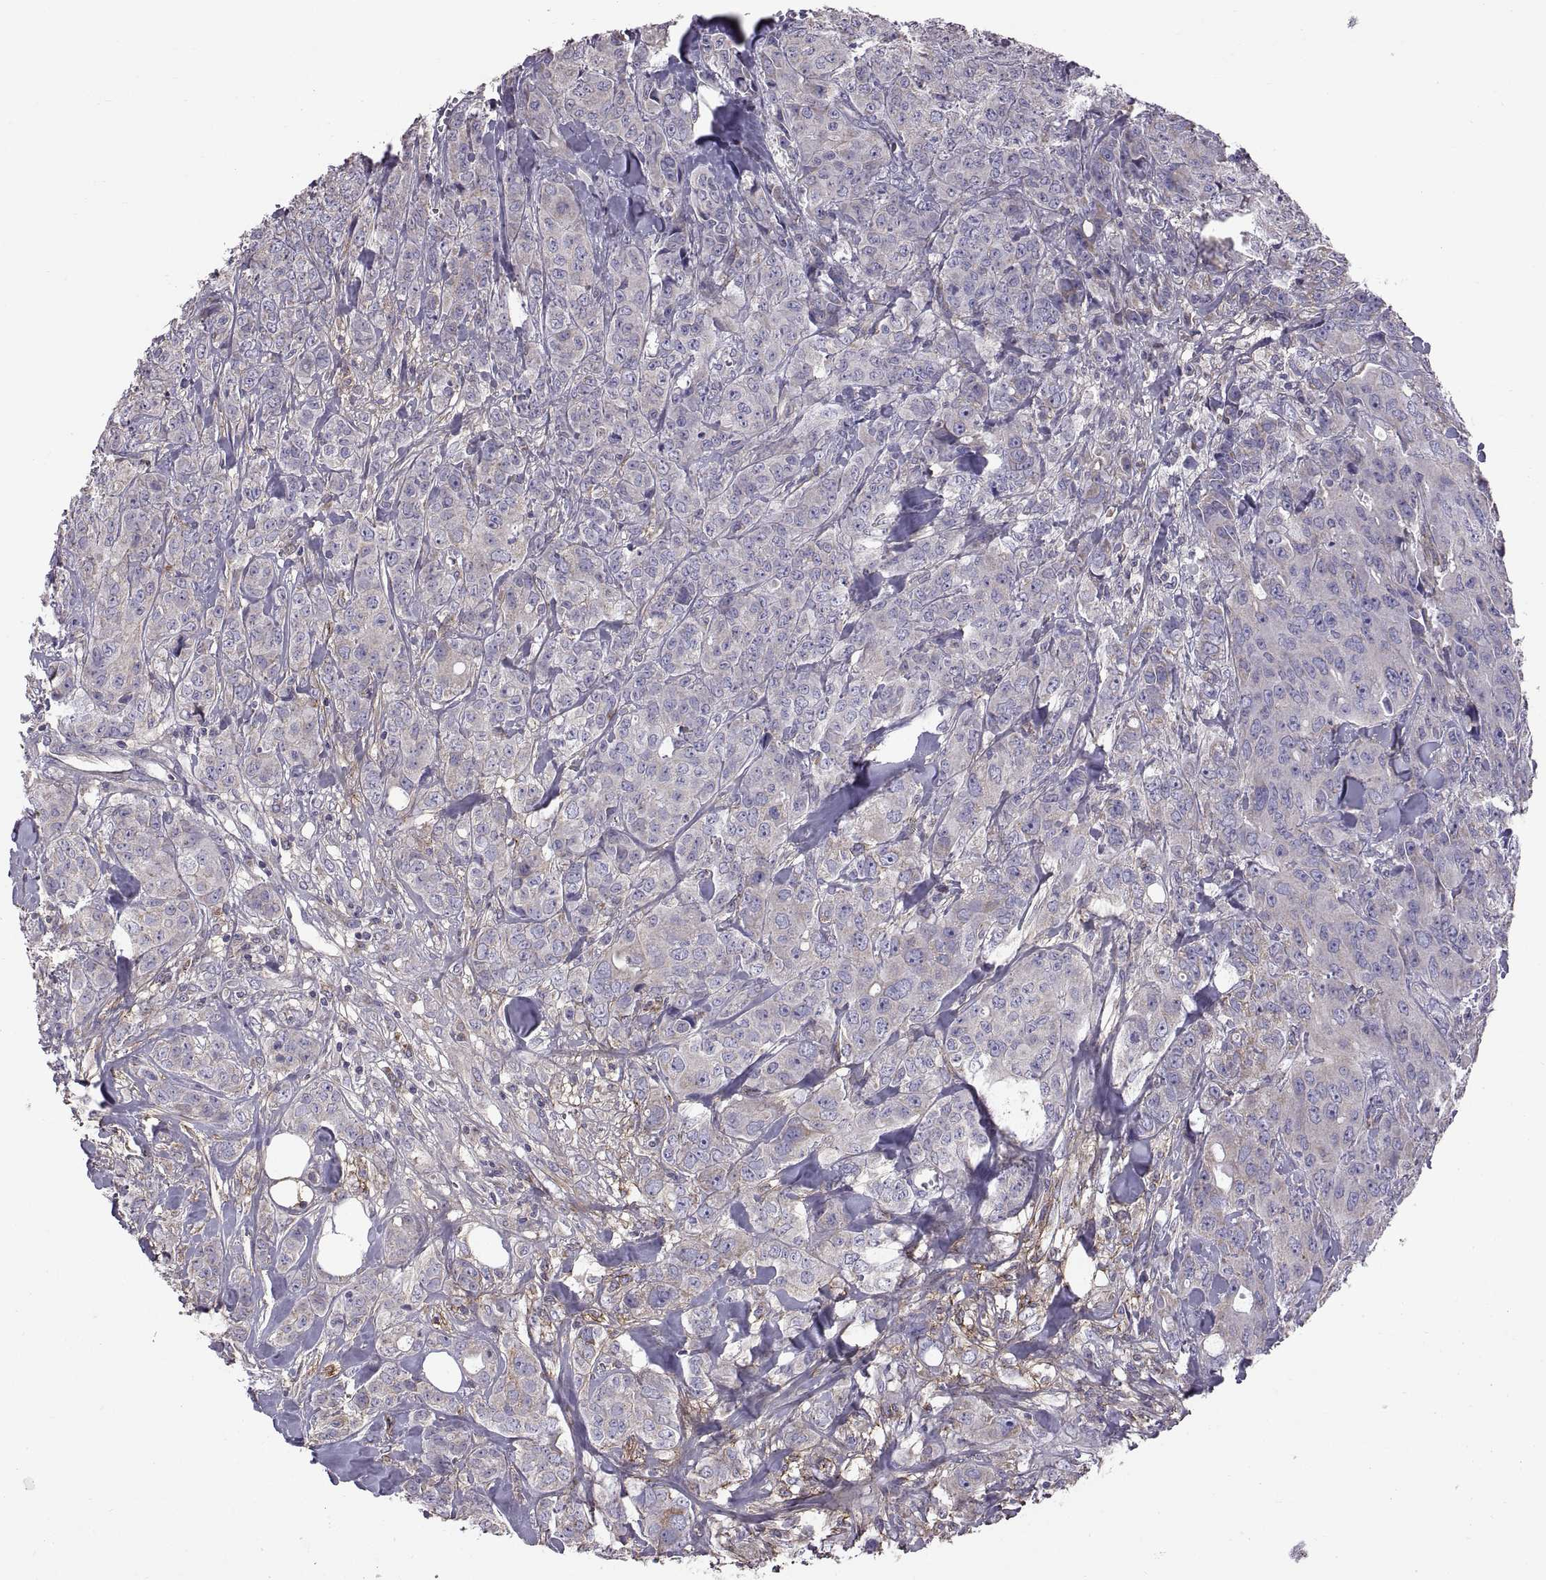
{"staining": {"intensity": "negative", "quantity": "none", "location": "none"}, "tissue": "breast cancer", "cell_type": "Tumor cells", "image_type": "cancer", "snomed": [{"axis": "morphology", "description": "Duct carcinoma"}, {"axis": "topography", "description": "Breast"}], "caption": "Immunohistochemistry of breast cancer shows no staining in tumor cells. The staining is performed using DAB (3,3'-diaminobenzidine) brown chromogen with nuclei counter-stained in using hematoxylin.", "gene": "EMILIN2", "patient": {"sex": "female", "age": 43}}